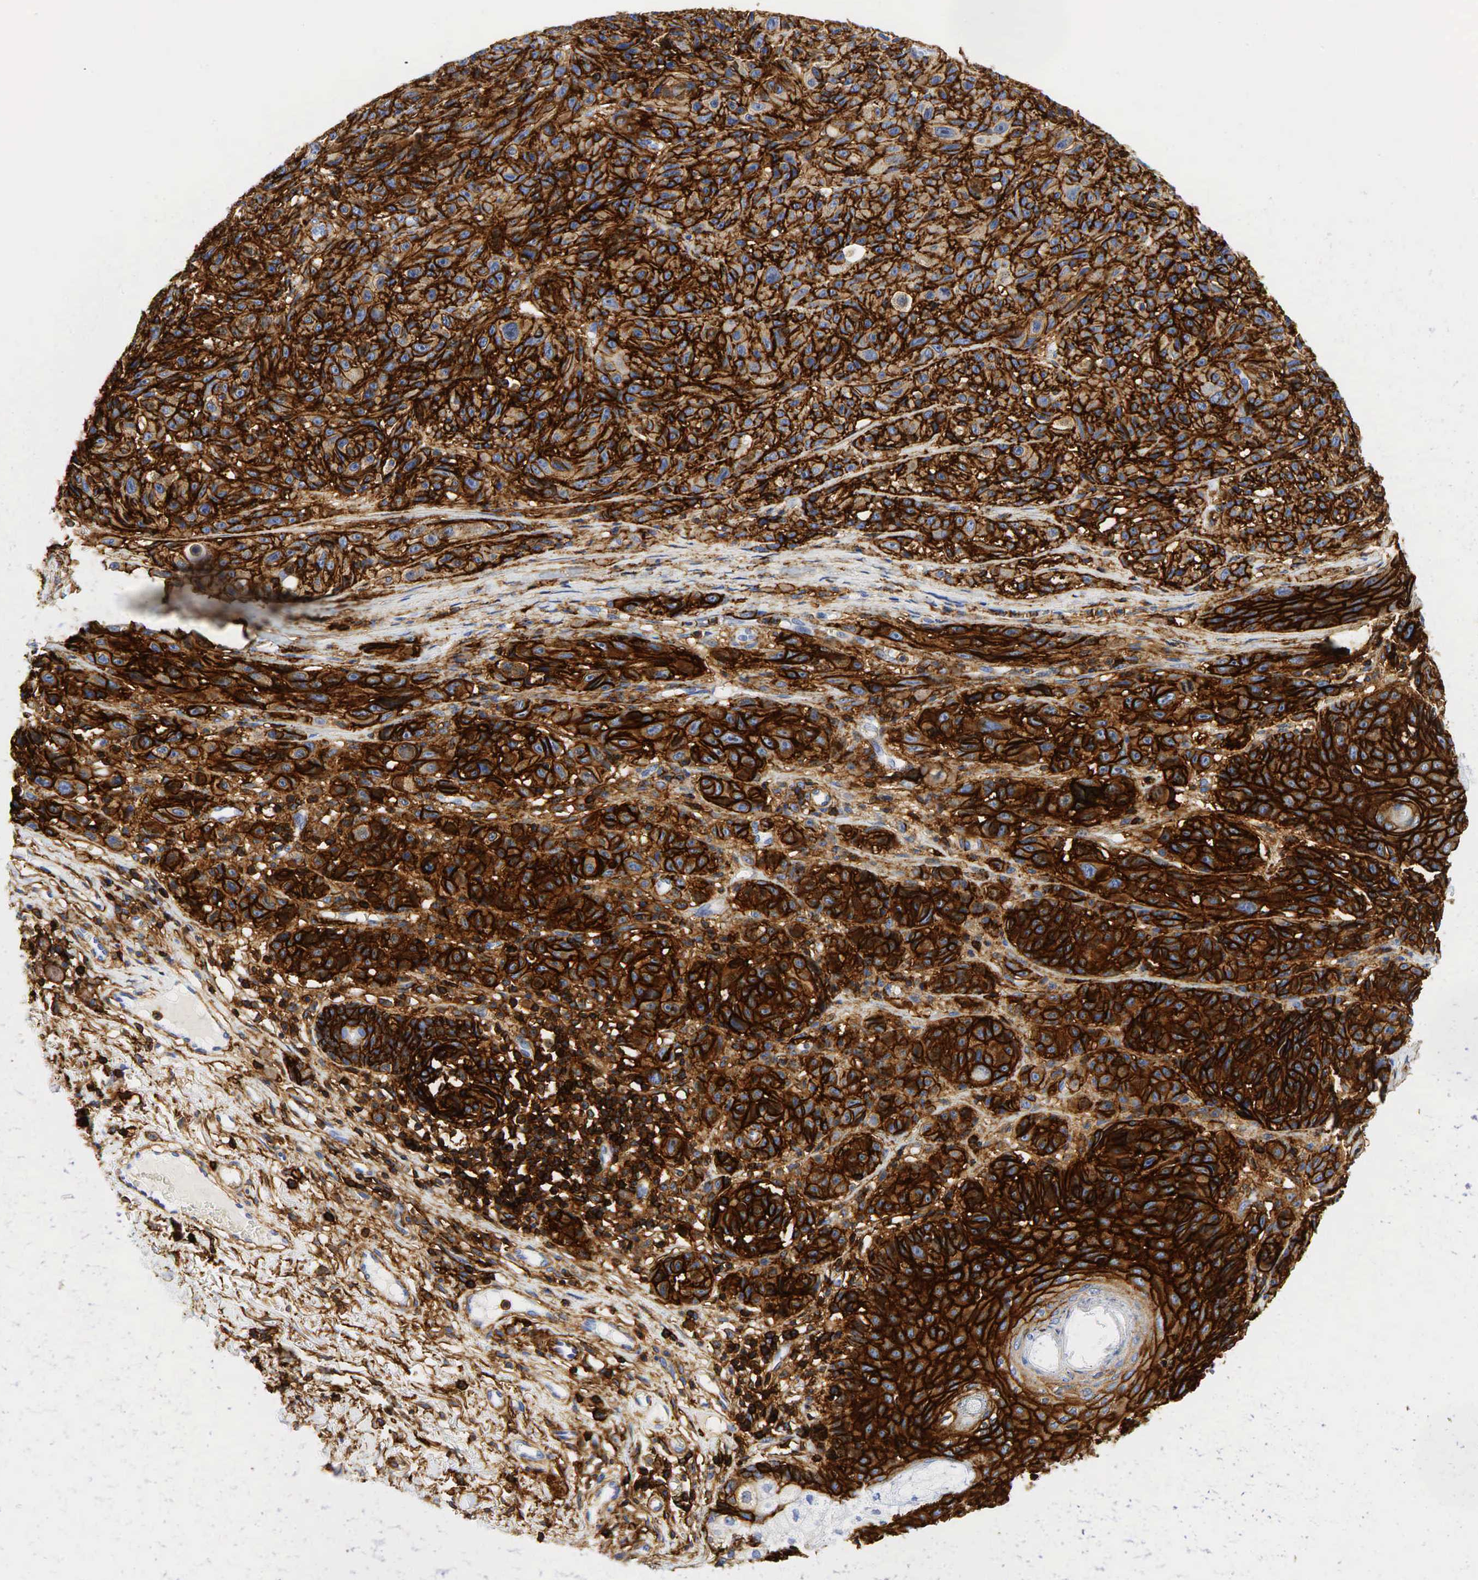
{"staining": {"intensity": "strong", "quantity": ">75%", "location": "cytoplasmic/membranous"}, "tissue": "melanoma", "cell_type": "Tumor cells", "image_type": "cancer", "snomed": [{"axis": "morphology", "description": "Malignant melanoma, NOS"}, {"axis": "topography", "description": "Skin"}], "caption": "About >75% of tumor cells in malignant melanoma show strong cytoplasmic/membranous protein positivity as visualized by brown immunohistochemical staining.", "gene": "CD44", "patient": {"sex": "male", "age": 70}}